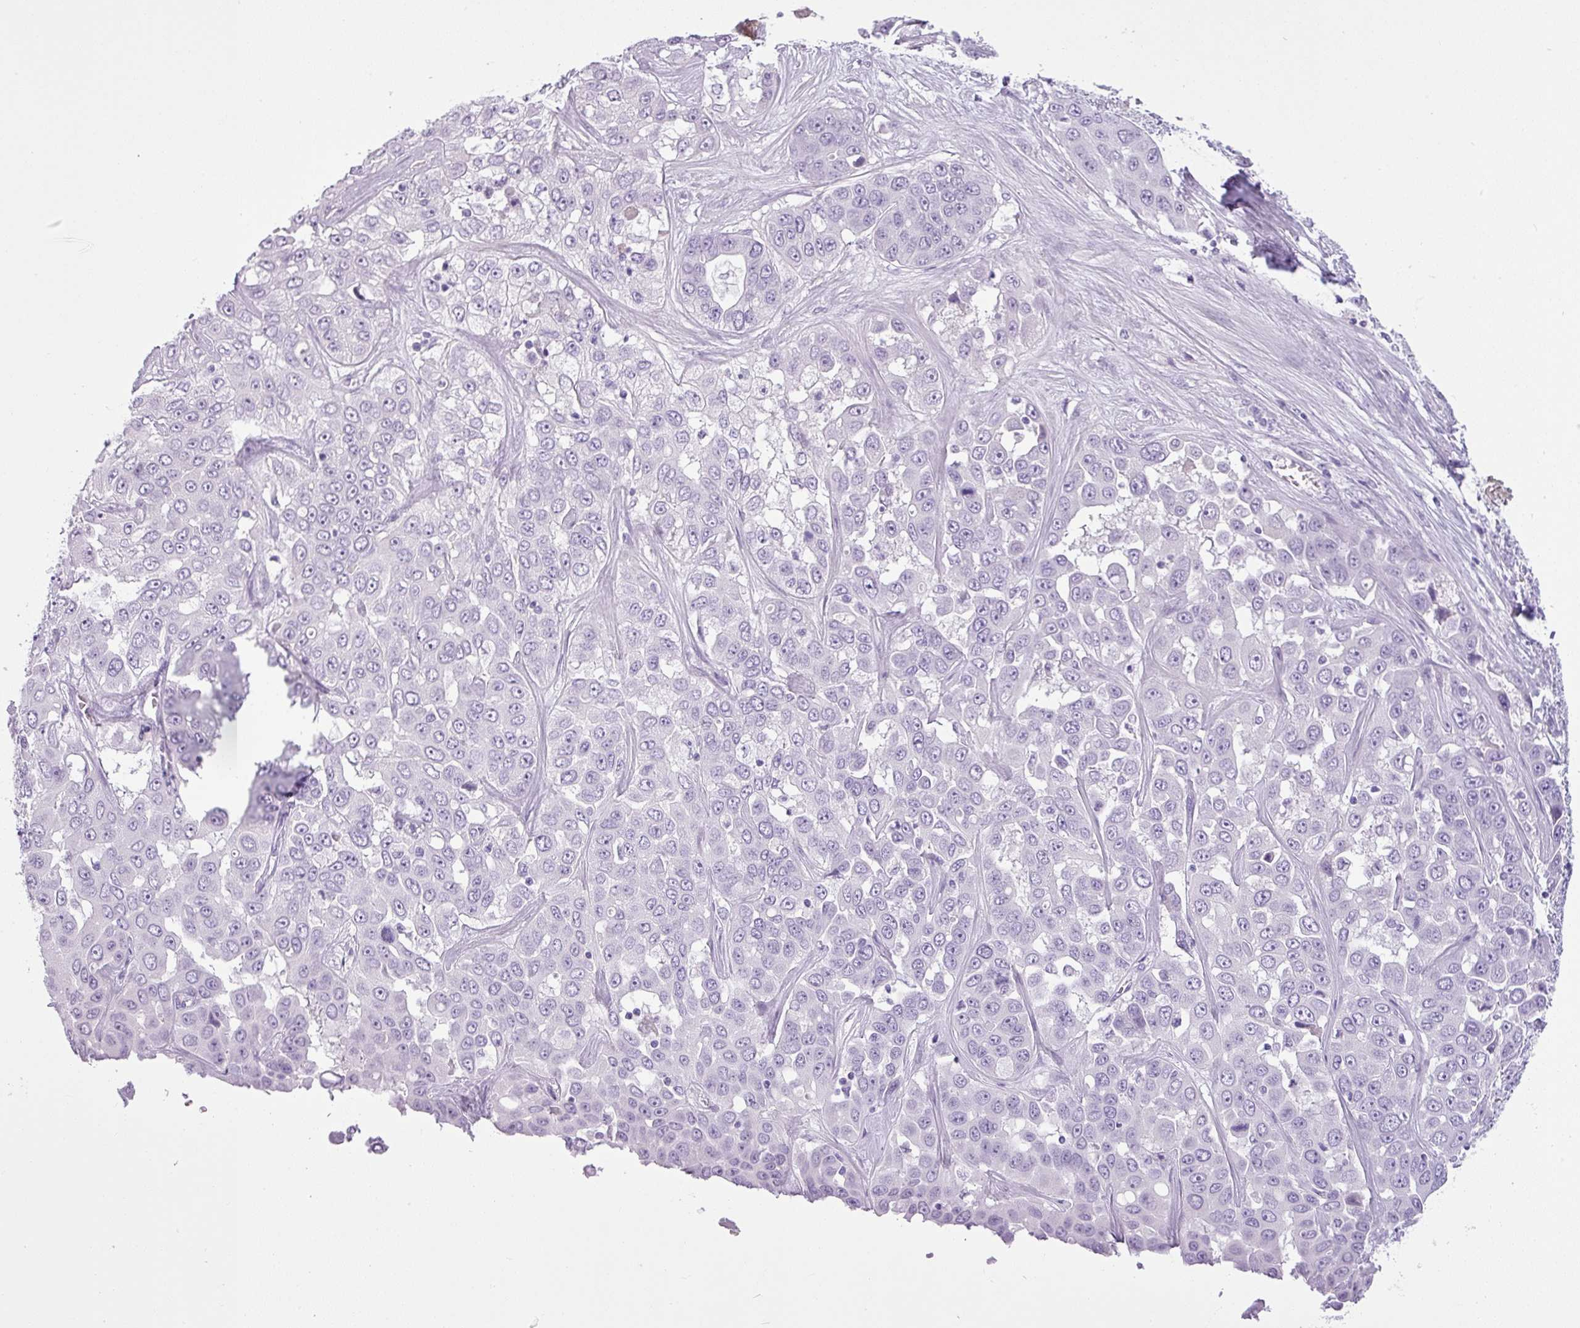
{"staining": {"intensity": "negative", "quantity": "none", "location": "none"}, "tissue": "liver cancer", "cell_type": "Tumor cells", "image_type": "cancer", "snomed": [{"axis": "morphology", "description": "Cholangiocarcinoma"}, {"axis": "topography", "description": "Liver"}], "caption": "Immunohistochemistry (IHC) image of neoplastic tissue: cholangiocarcinoma (liver) stained with DAB (3,3'-diaminobenzidine) demonstrates no significant protein expression in tumor cells. Nuclei are stained in blue.", "gene": "CDH16", "patient": {"sex": "female", "age": 52}}